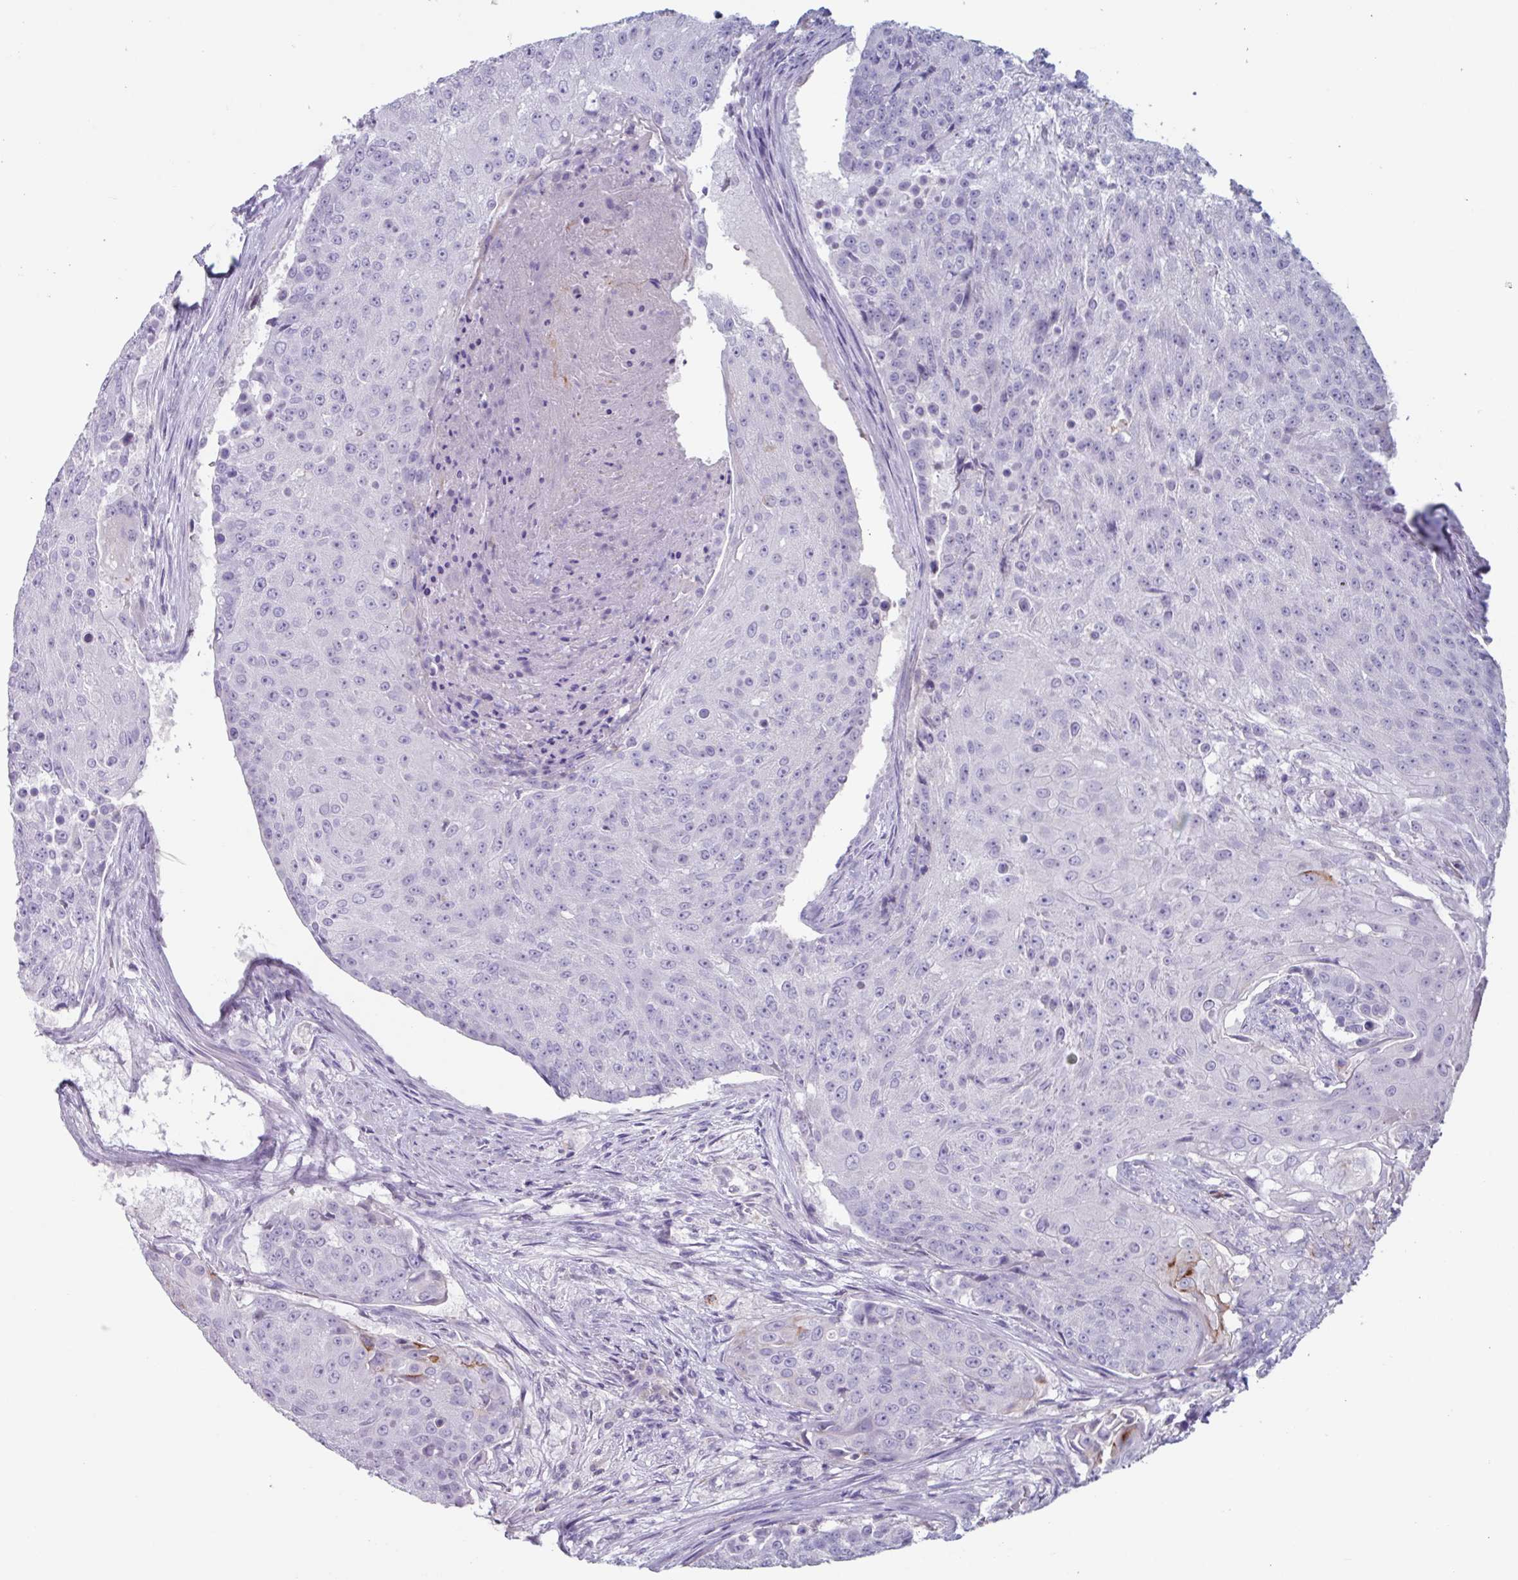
{"staining": {"intensity": "negative", "quantity": "none", "location": "none"}, "tissue": "urothelial cancer", "cell_type": "Tumor cells", "image_type": "cancer", "snomed": [{"axis": "morphology", "description": "Urothelial carcinoma, High grade"}, {"axis": "topography", "description": "Urinary bladder"}], "caption": "Tumor cells are negative for protein expression in human urothelial cancer.", "gene": "OR2T10", "patient": {"sex": "female", "age": 63}}